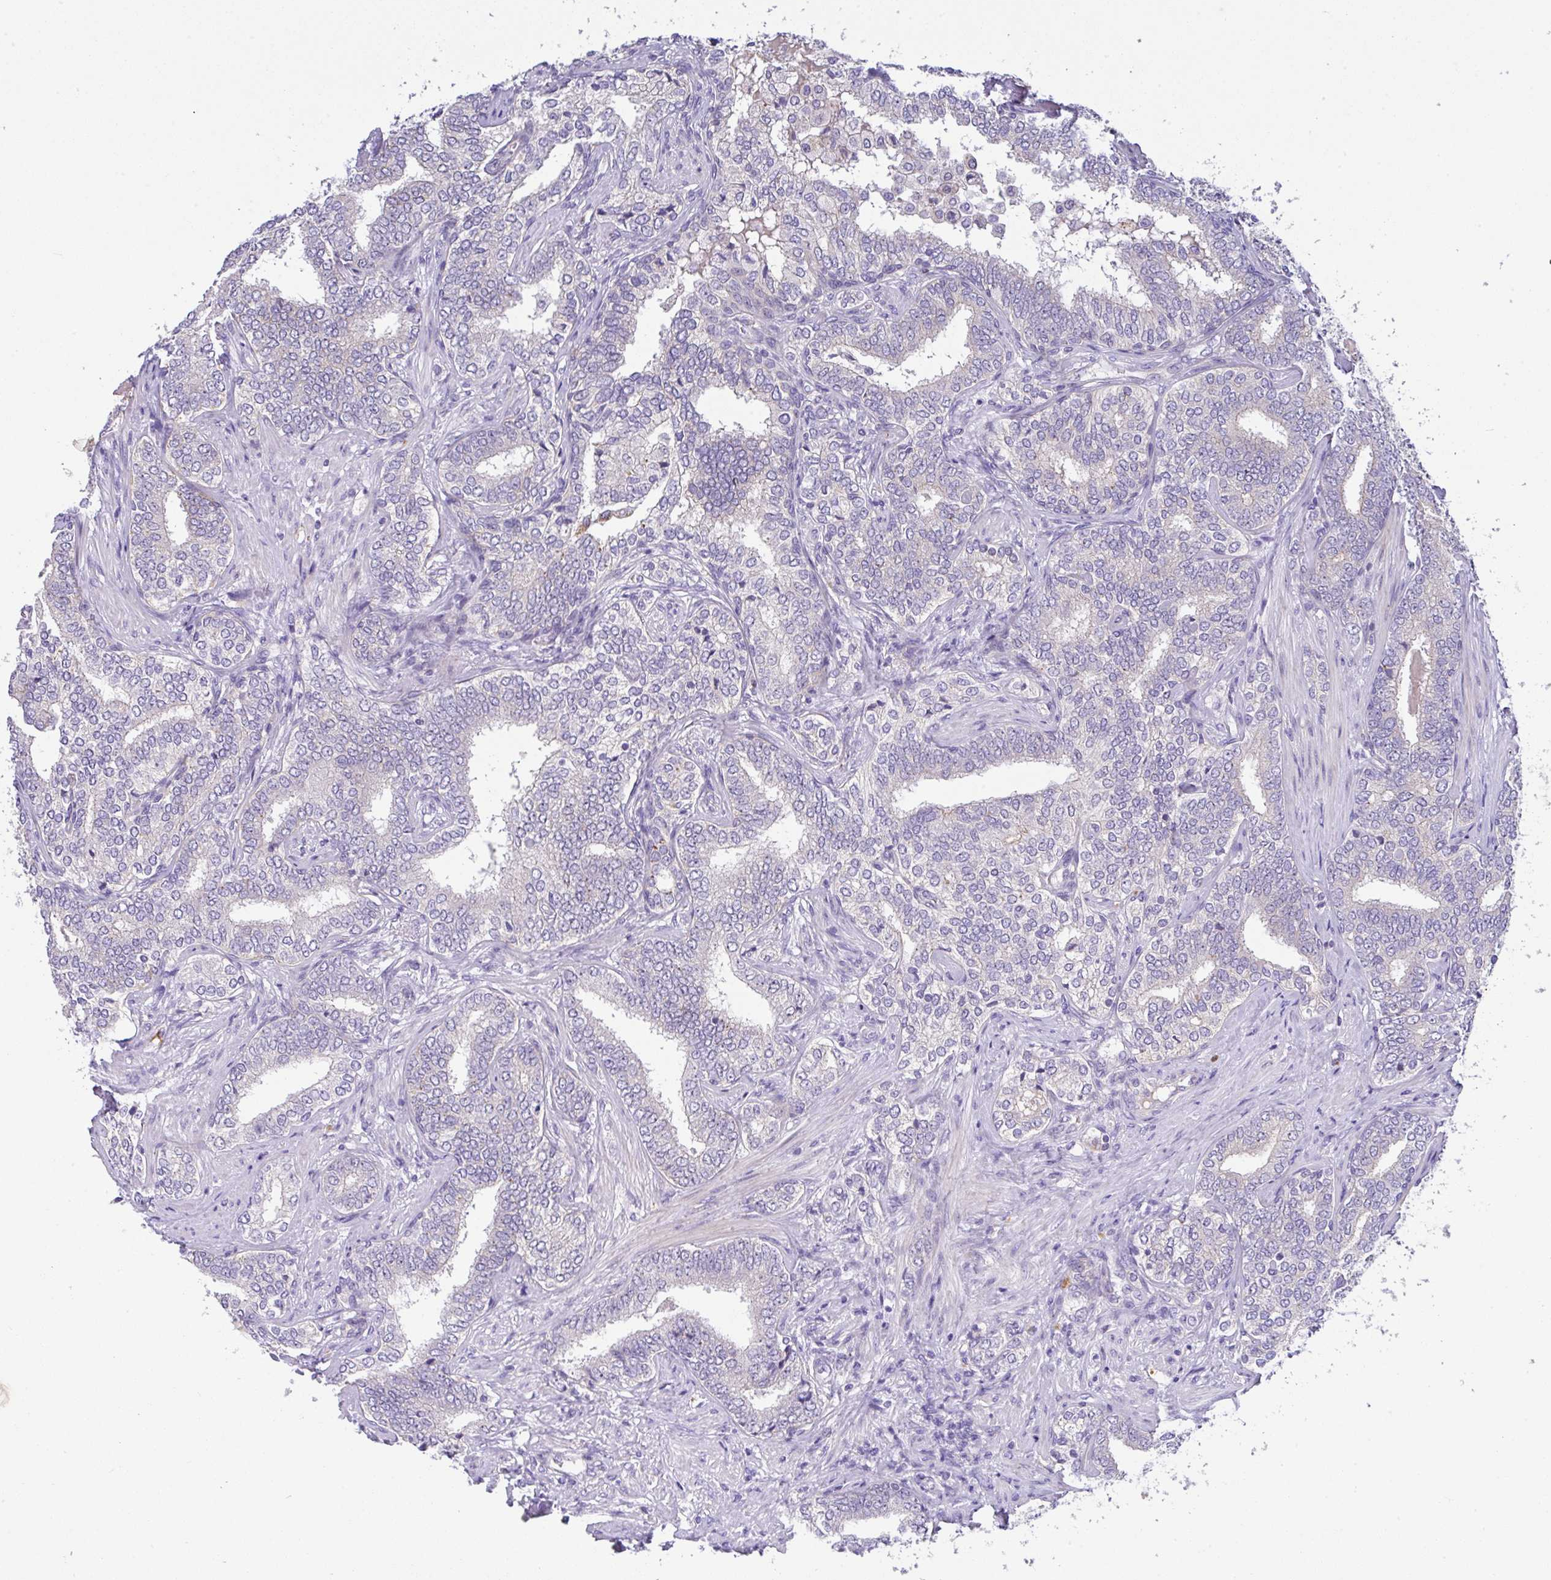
{"staining": {"intensity": "negative", "quantity": "none", "location": "none"}, "tissue": "prostate cancer", "cell_type": "Tumor cells", "image_type": "cancer", "snomed": [{"axis": "morphology", "description": "Adenocarcinoma, High grade"}, {"axis": "topography", "description": "Prostate"}], "caption": "Prostate adenocarcinoma (high-grade) stained for a protein using immunohistochemistry (IHC) exhibits no expression tumor cells.", "gene": "EPN3", "patient": {"sex": "male", "age": 72}}